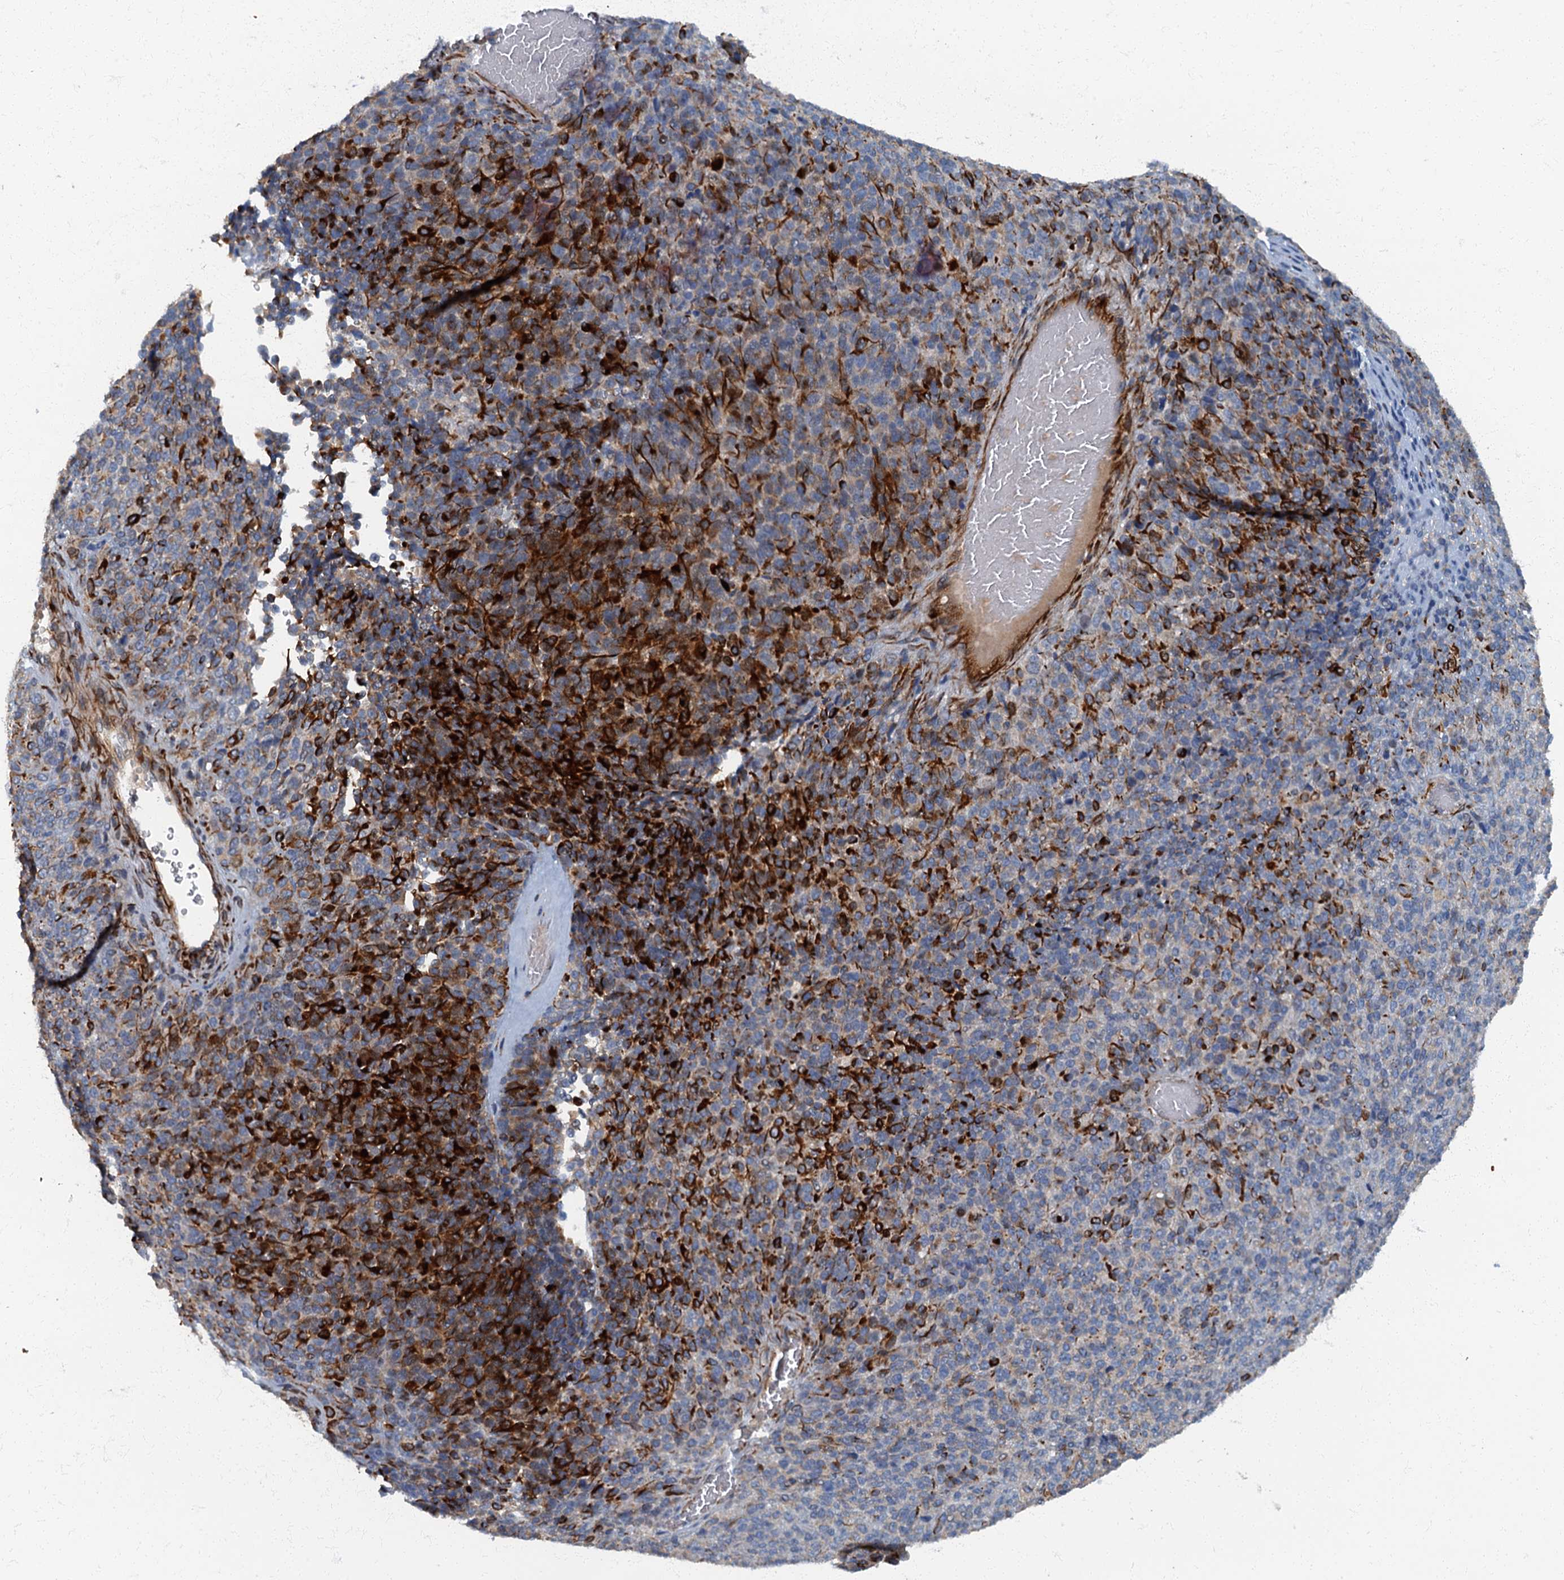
{"staining": {"intensity": "negative", "quantity": "none", "location": "none"}, "tissue": "melanoma", "cell_type": "Tumor cells", "image_type": "cancer", "snomed": [{"axis": "morphology", "description": "Malignant melanoma, Metastatic site"}, {"axis": "topography", "description": "Brain"}], "caption": "Human melanoma stained for a protein using immunohistochemistry reveals no positivity in tumor cells.", "gene": "ARL11", "patient": {"sex": "female", "age": 56}}